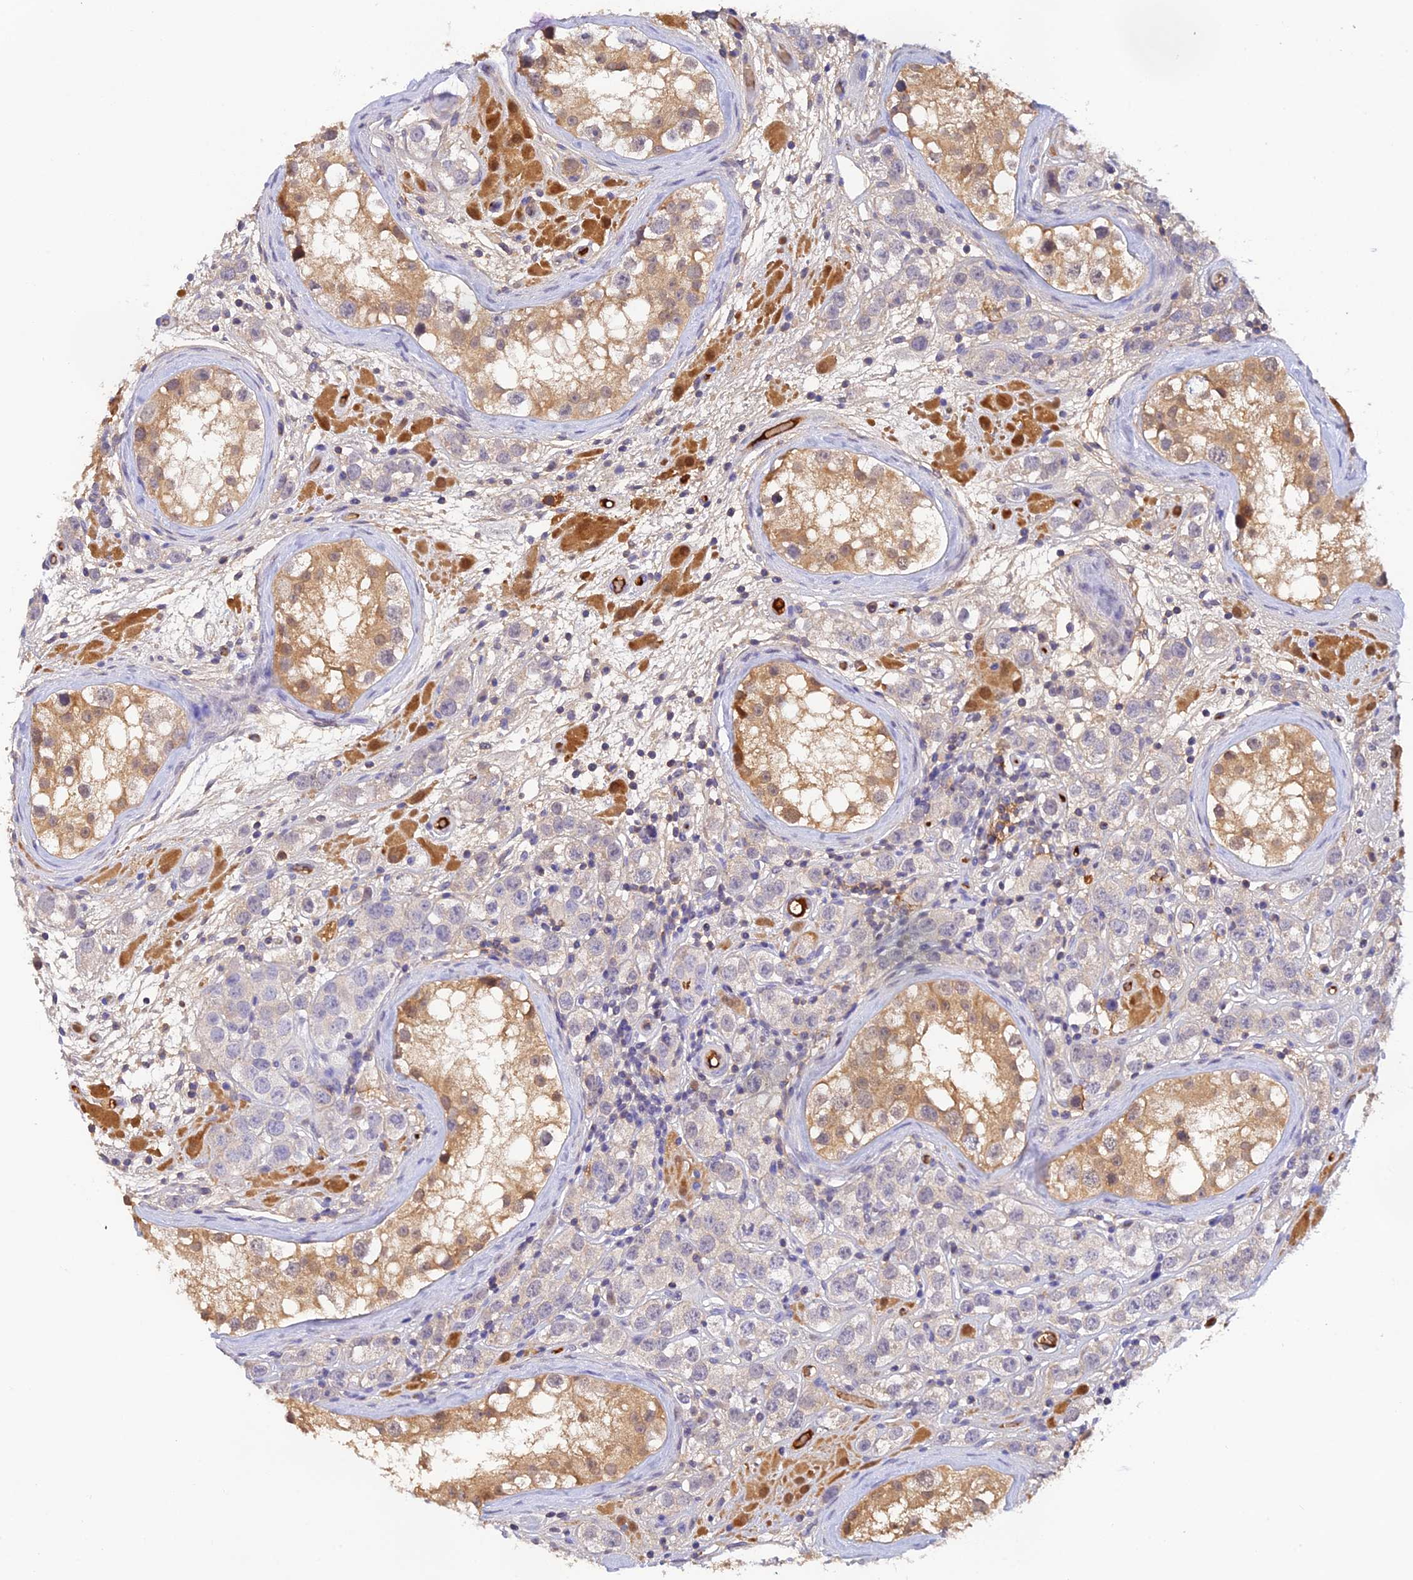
{"staining": {"intensity": "negative", "quantity": "none", "location": "none"}, "tissue": "testis cancer", "cell_type": "Tumor cells", "image_type": "cancer", "snomed": [{"axis": "morphology", "description": "Seminoma, NOS"}, {"axis": "topography", "description": "Testis"}], "caption": "This image is of testis cancer (seminoma) stained with IHC to label a protein in brown with the nuclei are counter-stained blue. There is no staining in tumor cells.", "gene": "HDHD2", "patient": {"sex": "male", "age": 28}}